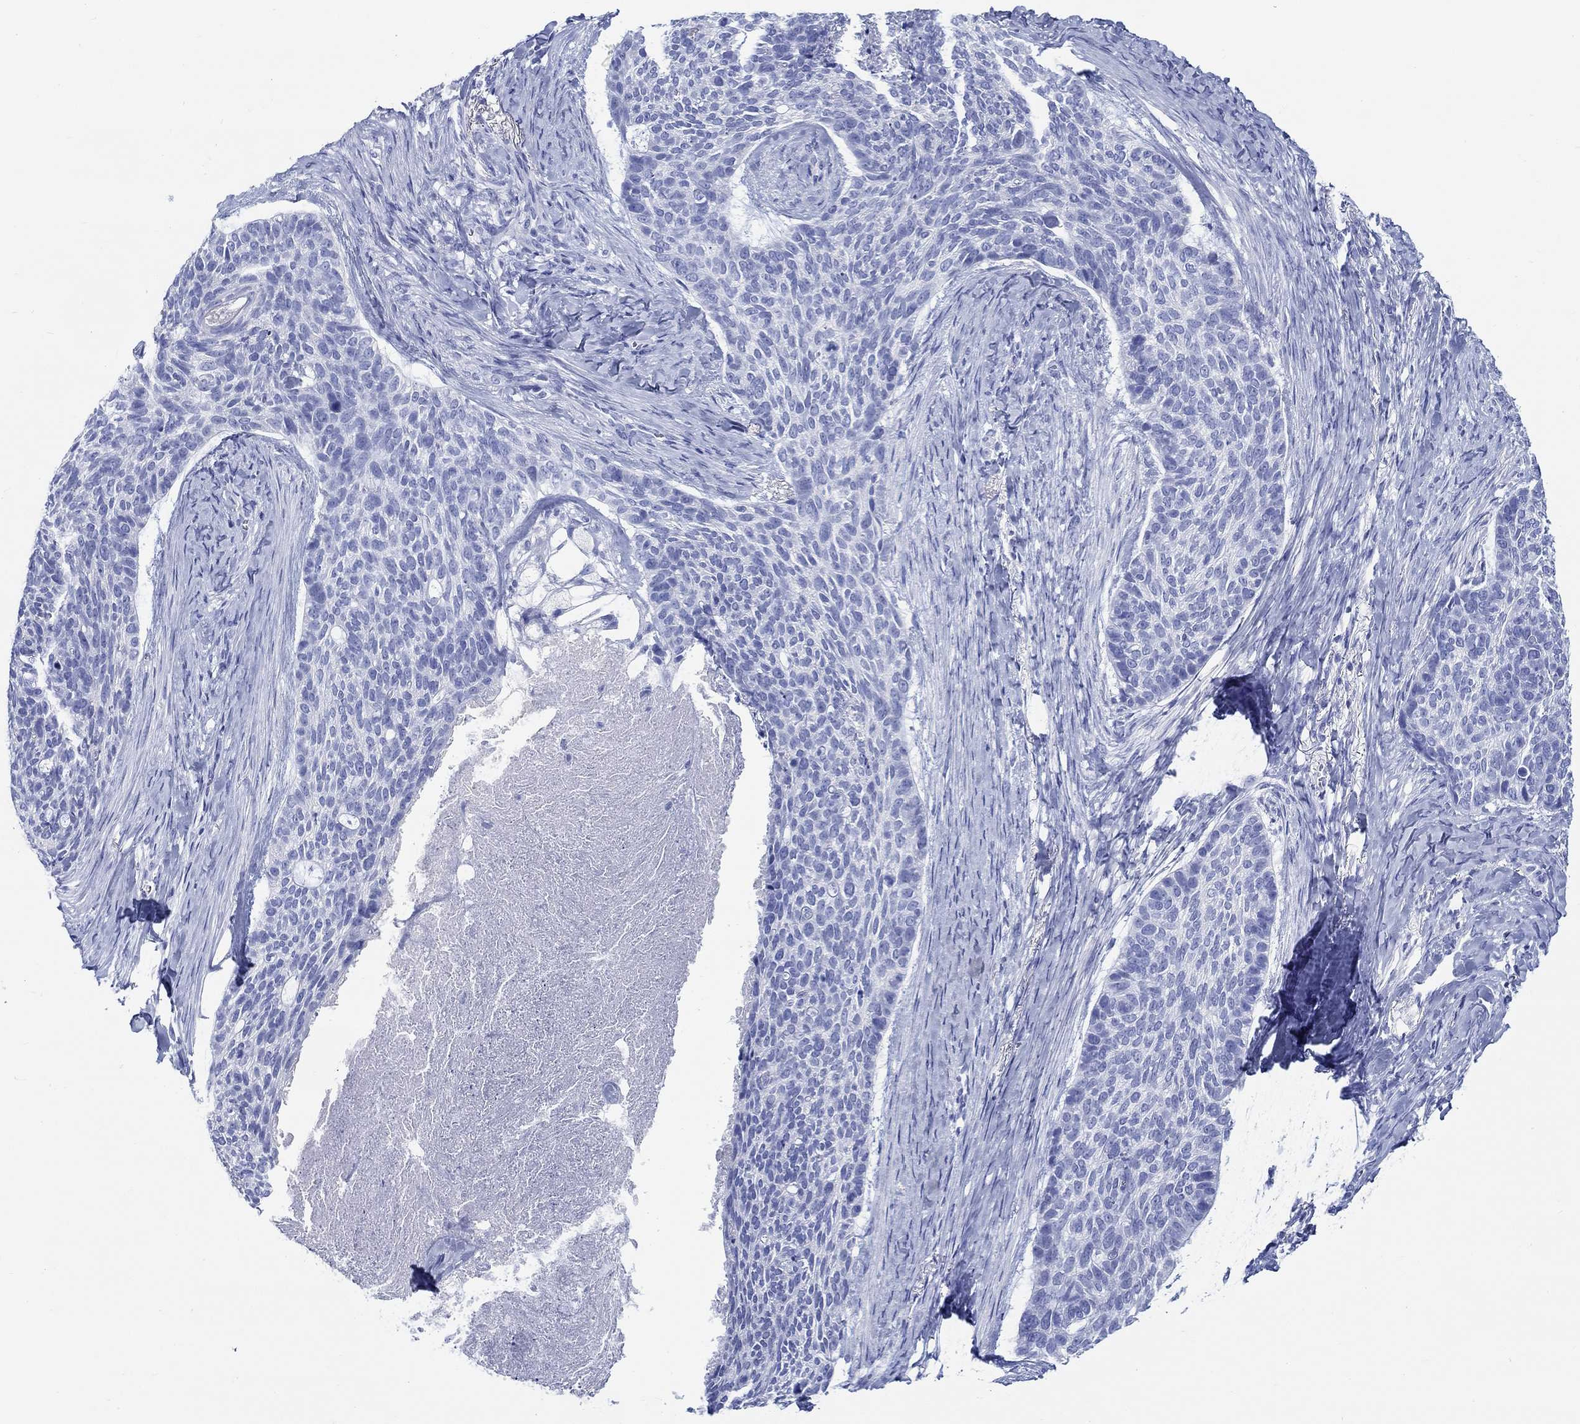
{"staining": {"intensity": "negative", "quantity": "none", "location": "none"}, "tissue": "skin cancer", "cell_type": "Tumor cells", "image_type": "cancer", "snomed": [{"axis": "morphology", "description": "Basal cell carcinoma"}, {"axis": "topography", "description": "Skin"}], "caption": "Basal cell carcinoma (skin) stained for a protein using IHC exhibits no staining tumor cells.", "gene": "FBXO2", "patient": {"sex": "female", "age": 69}}